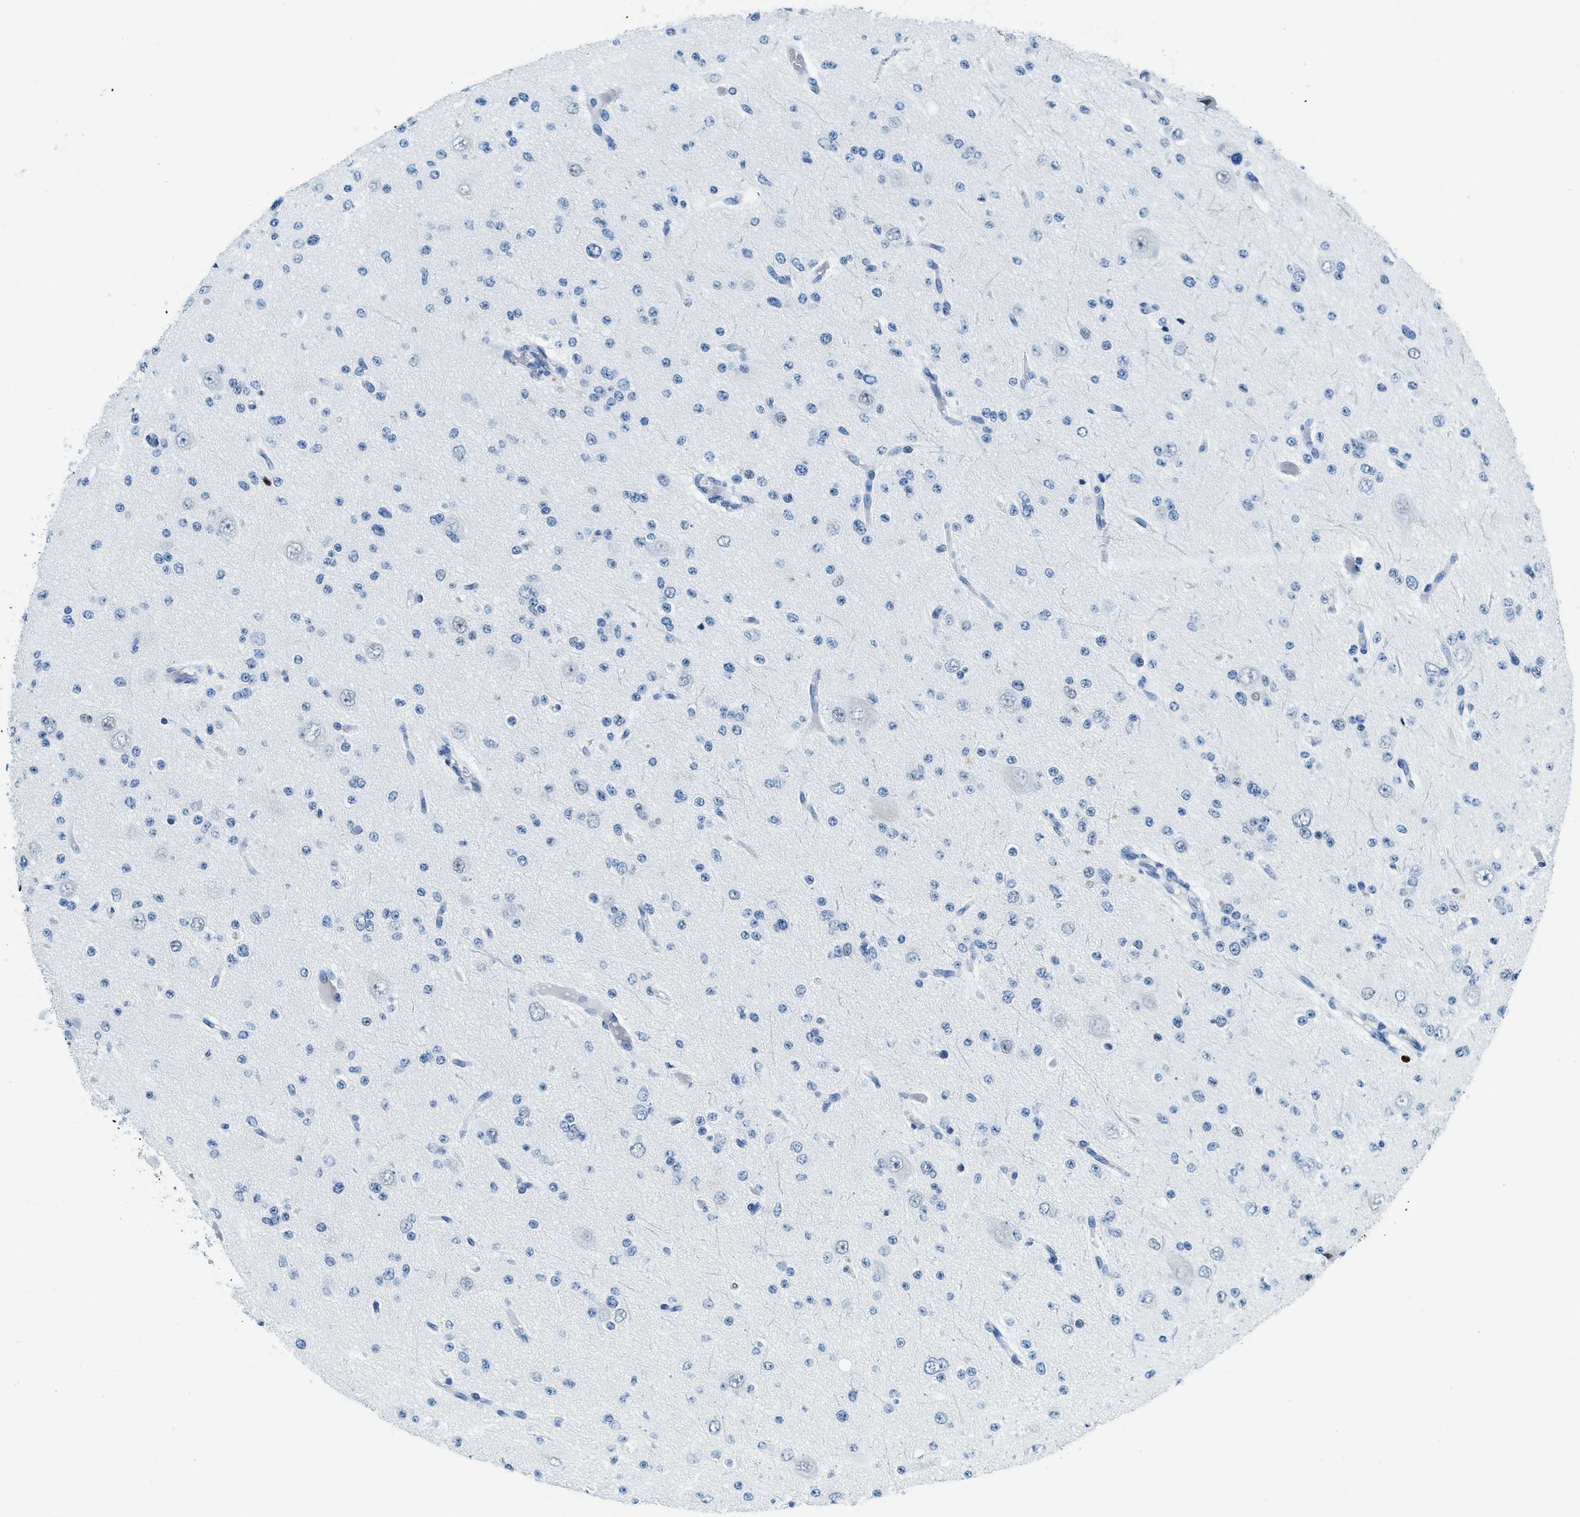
{"staining": {"intensity": "negative", "quantity": "none", "location": "none"}, "tissue": "glioma", "cell_type": "Tumor cells", "image_type": "cancer", "snomed": [{"axis": "morphology", "description": "Glioma, malignant, Low grade"}, {"axis": "topography", "description": "Brain"}], "caption": "Image shows no significant protein staining in tumor cells of glioma.", "gene": "PLA2G2A", "patient": {"sex": "male", "age": 38}}